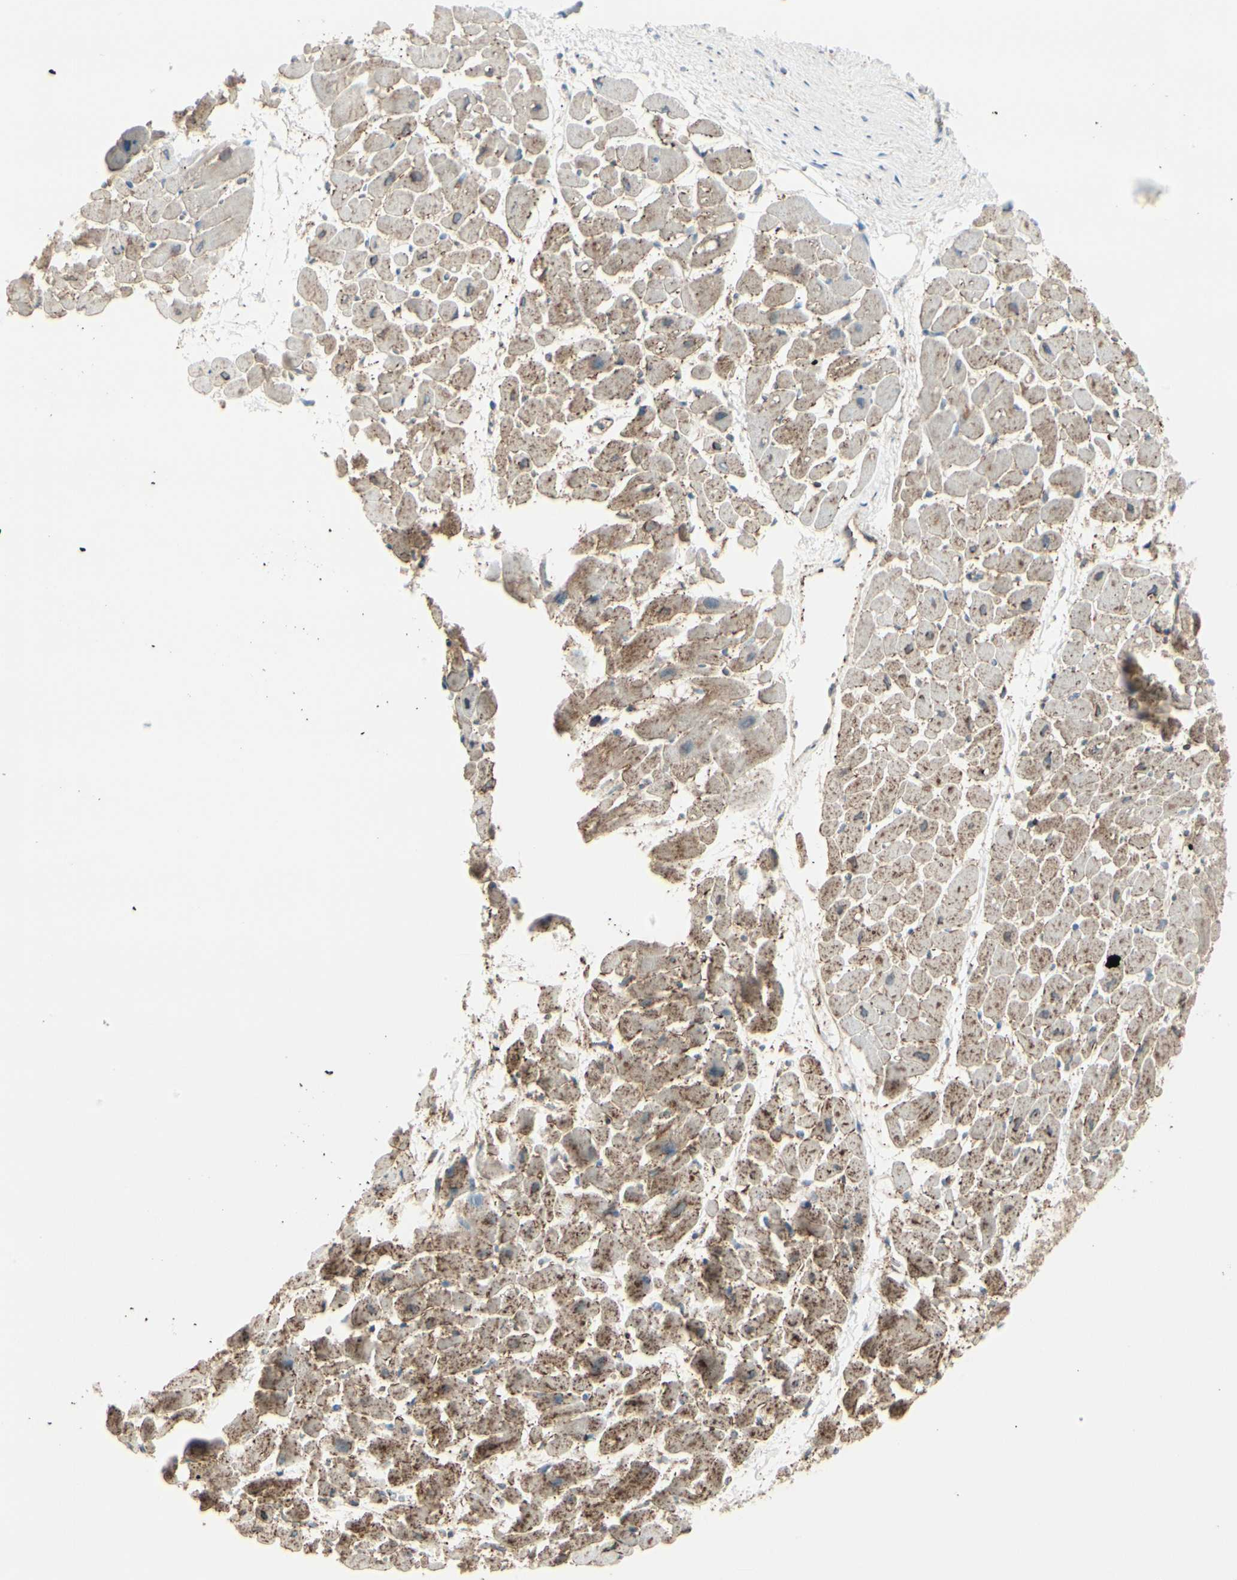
{"staining": {"intensity": "moderate", "quantity": ">75%", "location": "cytoplasmic/membranous"}, "tissue": "heart muscle", "cell_type": "Cardiomyocytes", "image_type": "normal", "snomed": [{"axis": "morphology", "description": "Normal tissue, NOS"}, {"axis": "topography", "description": "Heart"}], "caption": "Immunohistochemistry of benign heart muscle exhibits medium levels of moderate cytoplasmic/membranous expression in about >75% of cardiomyocytes. (Brightfield microscopy of DAB IHC at high magnification).", "gene": "CACNA2D1", "patient": {"sex": "male", "age": 45}}